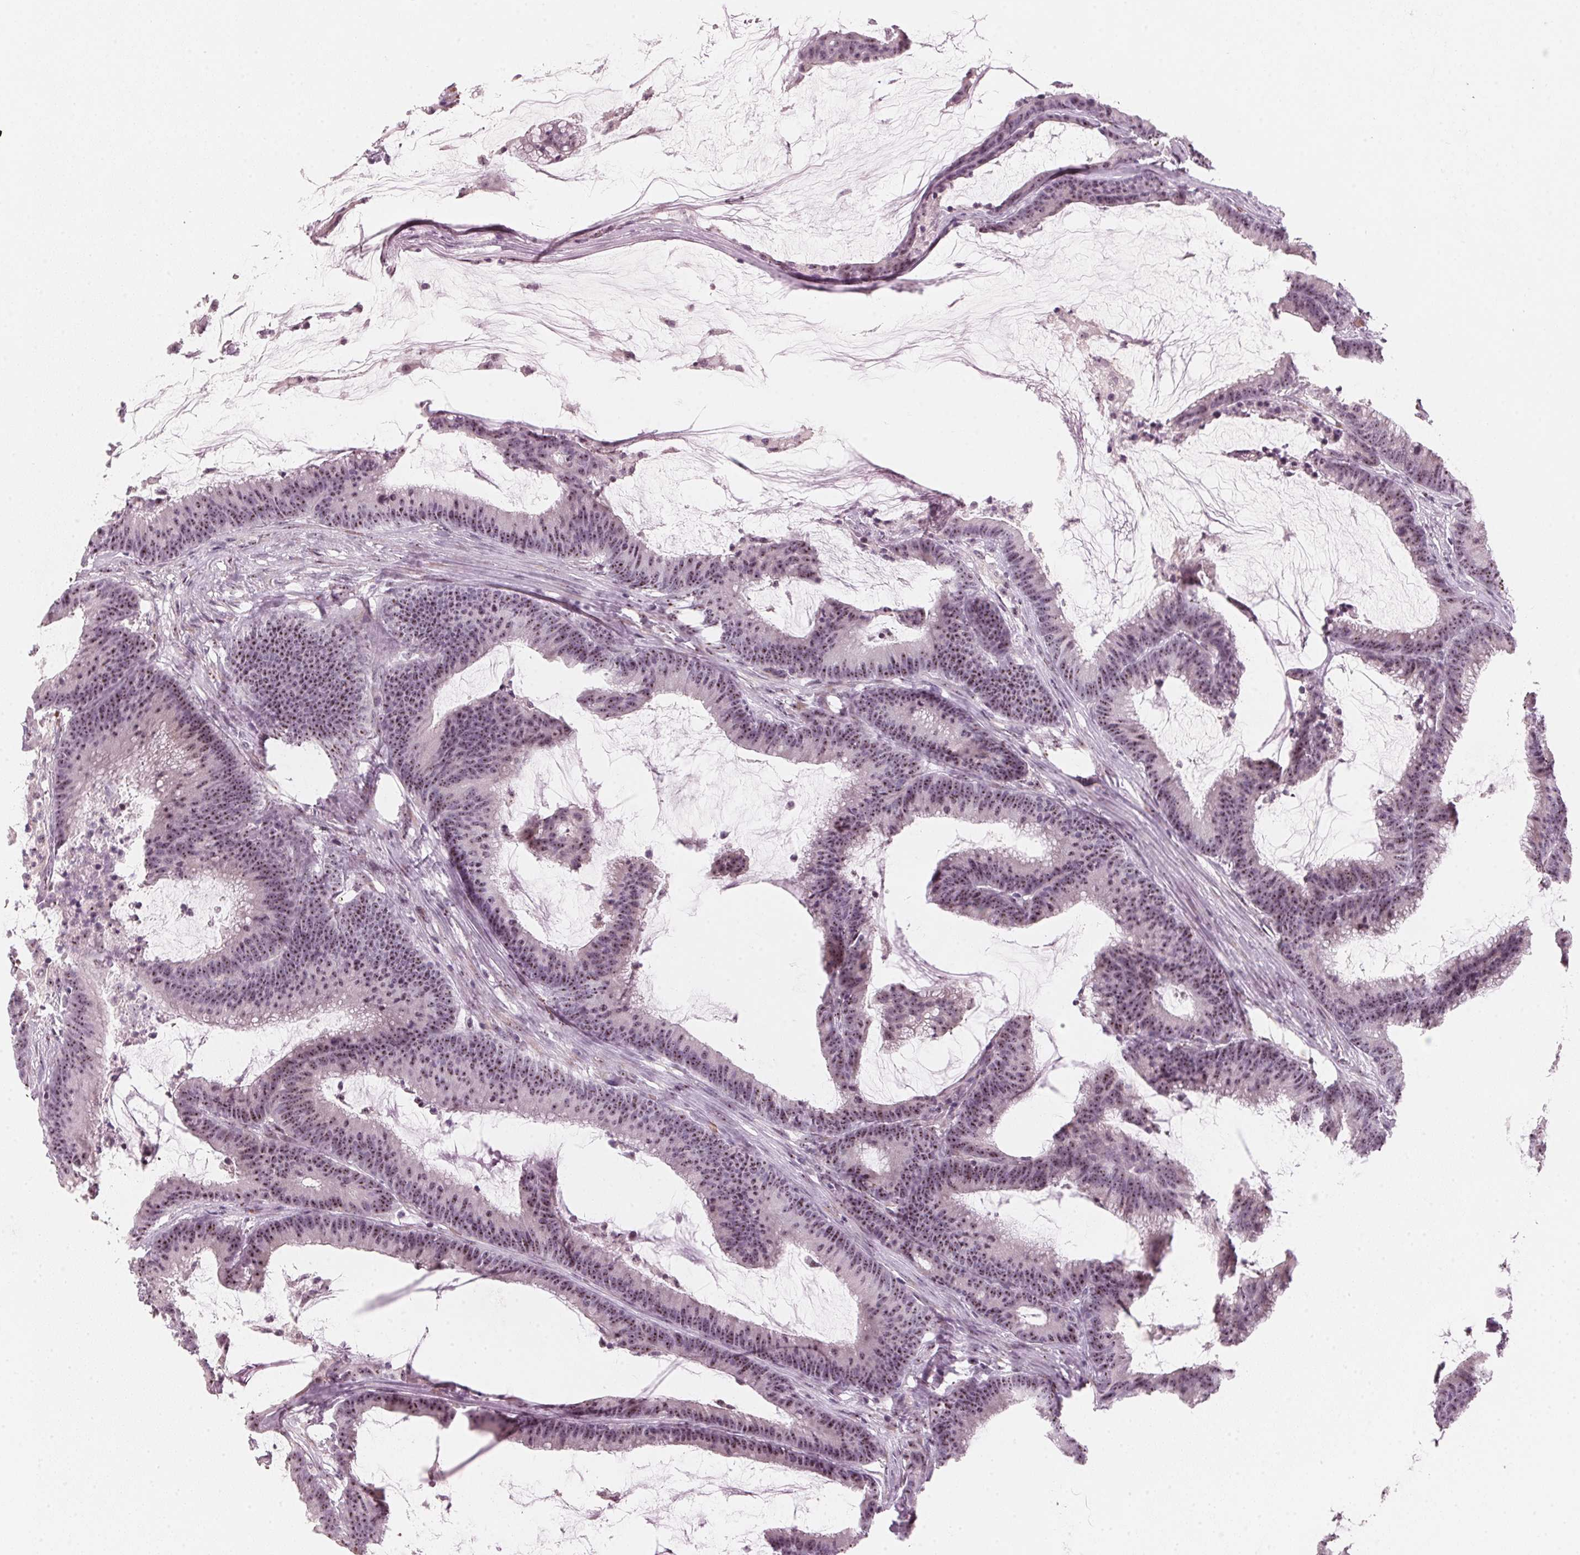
{"staining": {"intensity": "moderate", "quantity": ">75%", "location": "nuclear"}, "tissue": "colorectal cancer", "cell_type": "Tumor cells", "image_type": "cancer", "snomed": [{"axis": "morphology", "description": "Adenocarcinoma, NOS"}, {"axis": "topography", "description": "Colon"}], "caption": "Colorectal cancer (adenocarcinoma) tissue displays moderate nuclear staining in about >75% of tumor cells (Brightfield microscopy of DAB IHC at high magnification).", "gene": "DNTTIP2", "patient": {"sex": "female", "age": 78}}